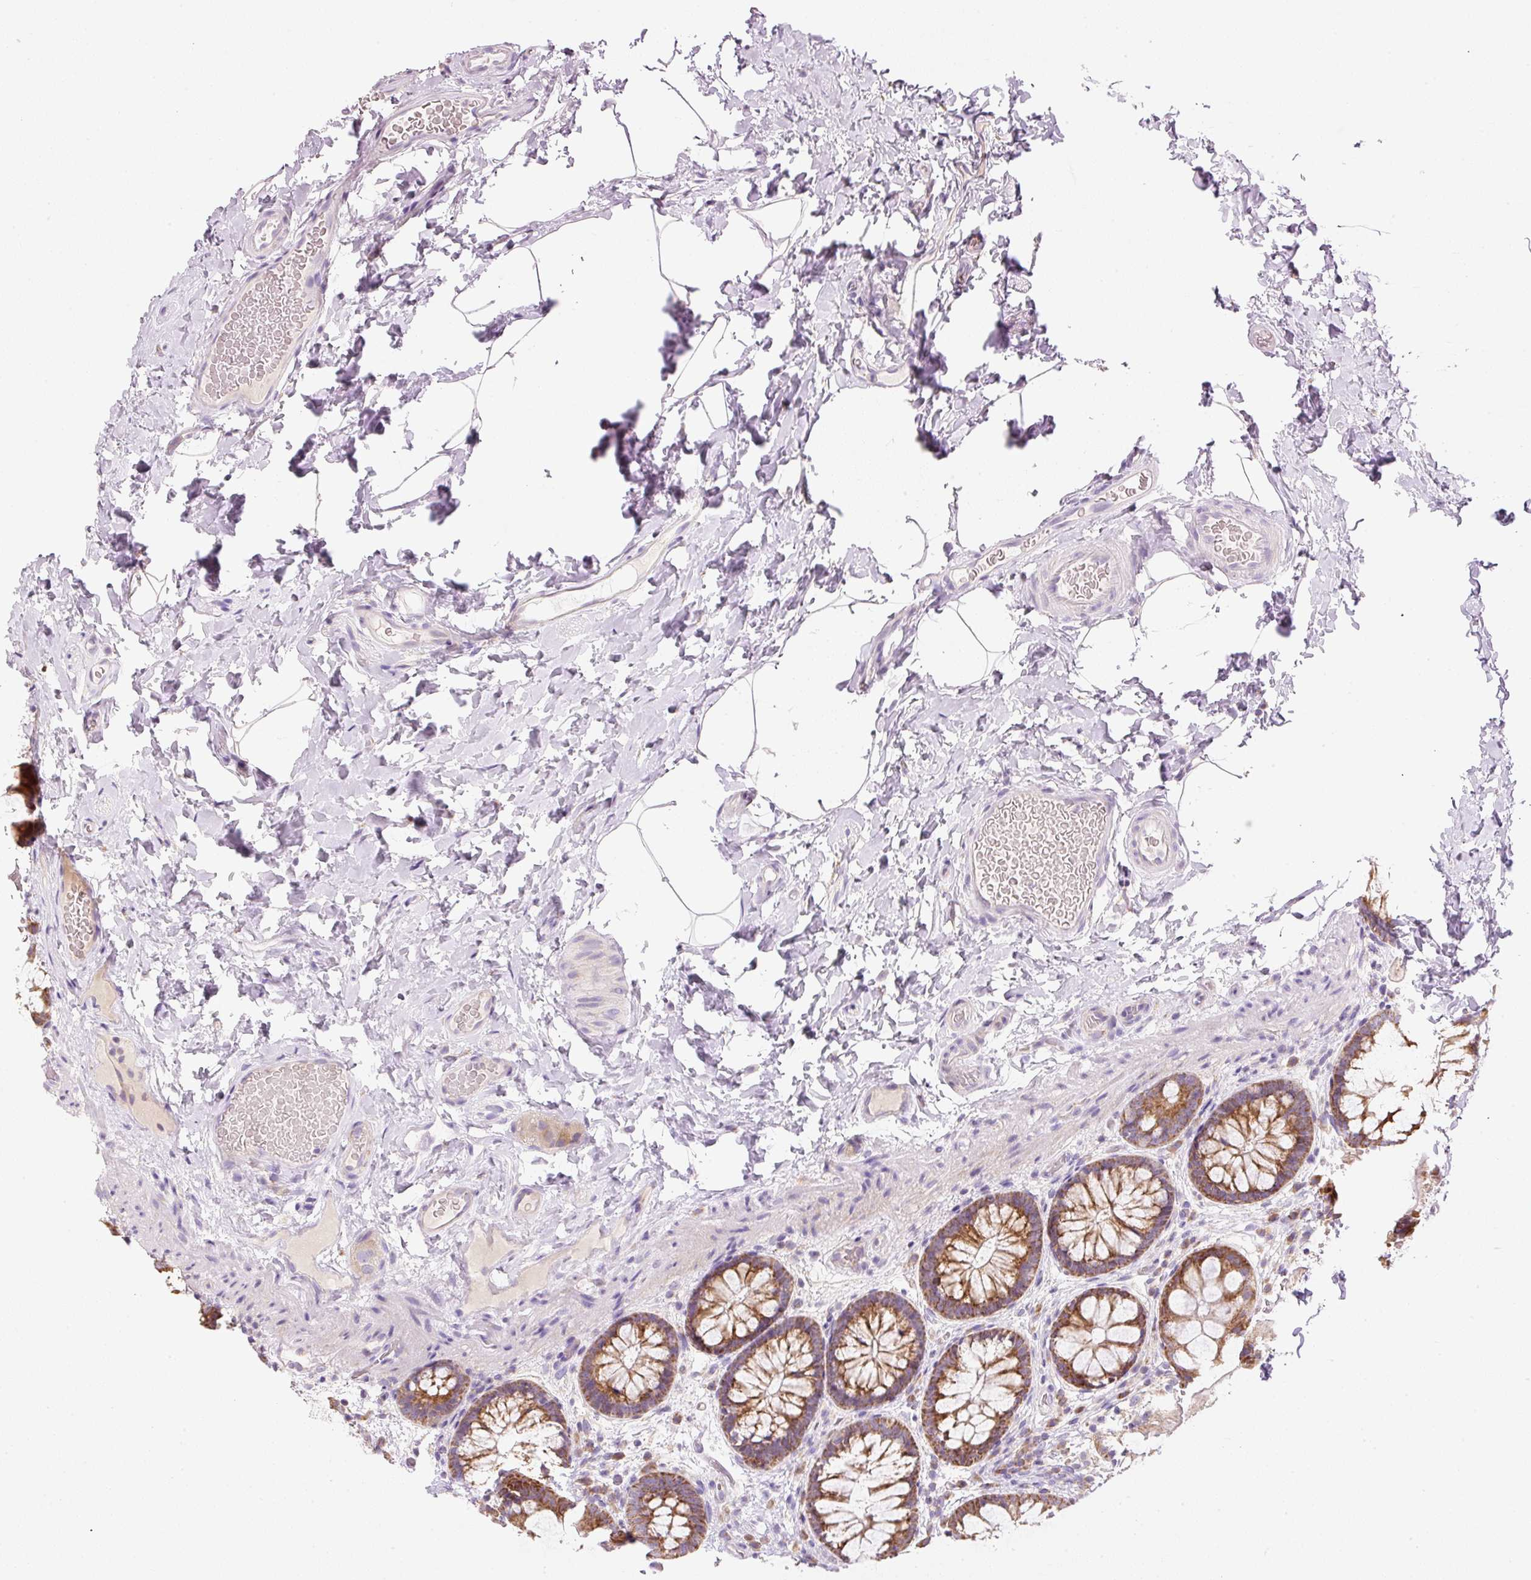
{"staining": {"intensity": "weak", "quantity": "<25%", "location": "cytoplasmic/membranous"}, "tissue": "colon", "cell_type": "Endothelial cells", "image_type": "normal", "snomed": [{"axis": "morphology", "description": "Normal tissue, NOS"}, {"axis": "topography", "description": "Colon"}], "caption": "An immunohistochemistry photomicrograph of unremarkable colon is shown. There is no staining in endothelial cells of colon. (Immunohistochemistry (ihc), brightfield microscopy, high magnification).", "gene": "NDUFA1", "patient": {"sex": "male", "age": 46}}